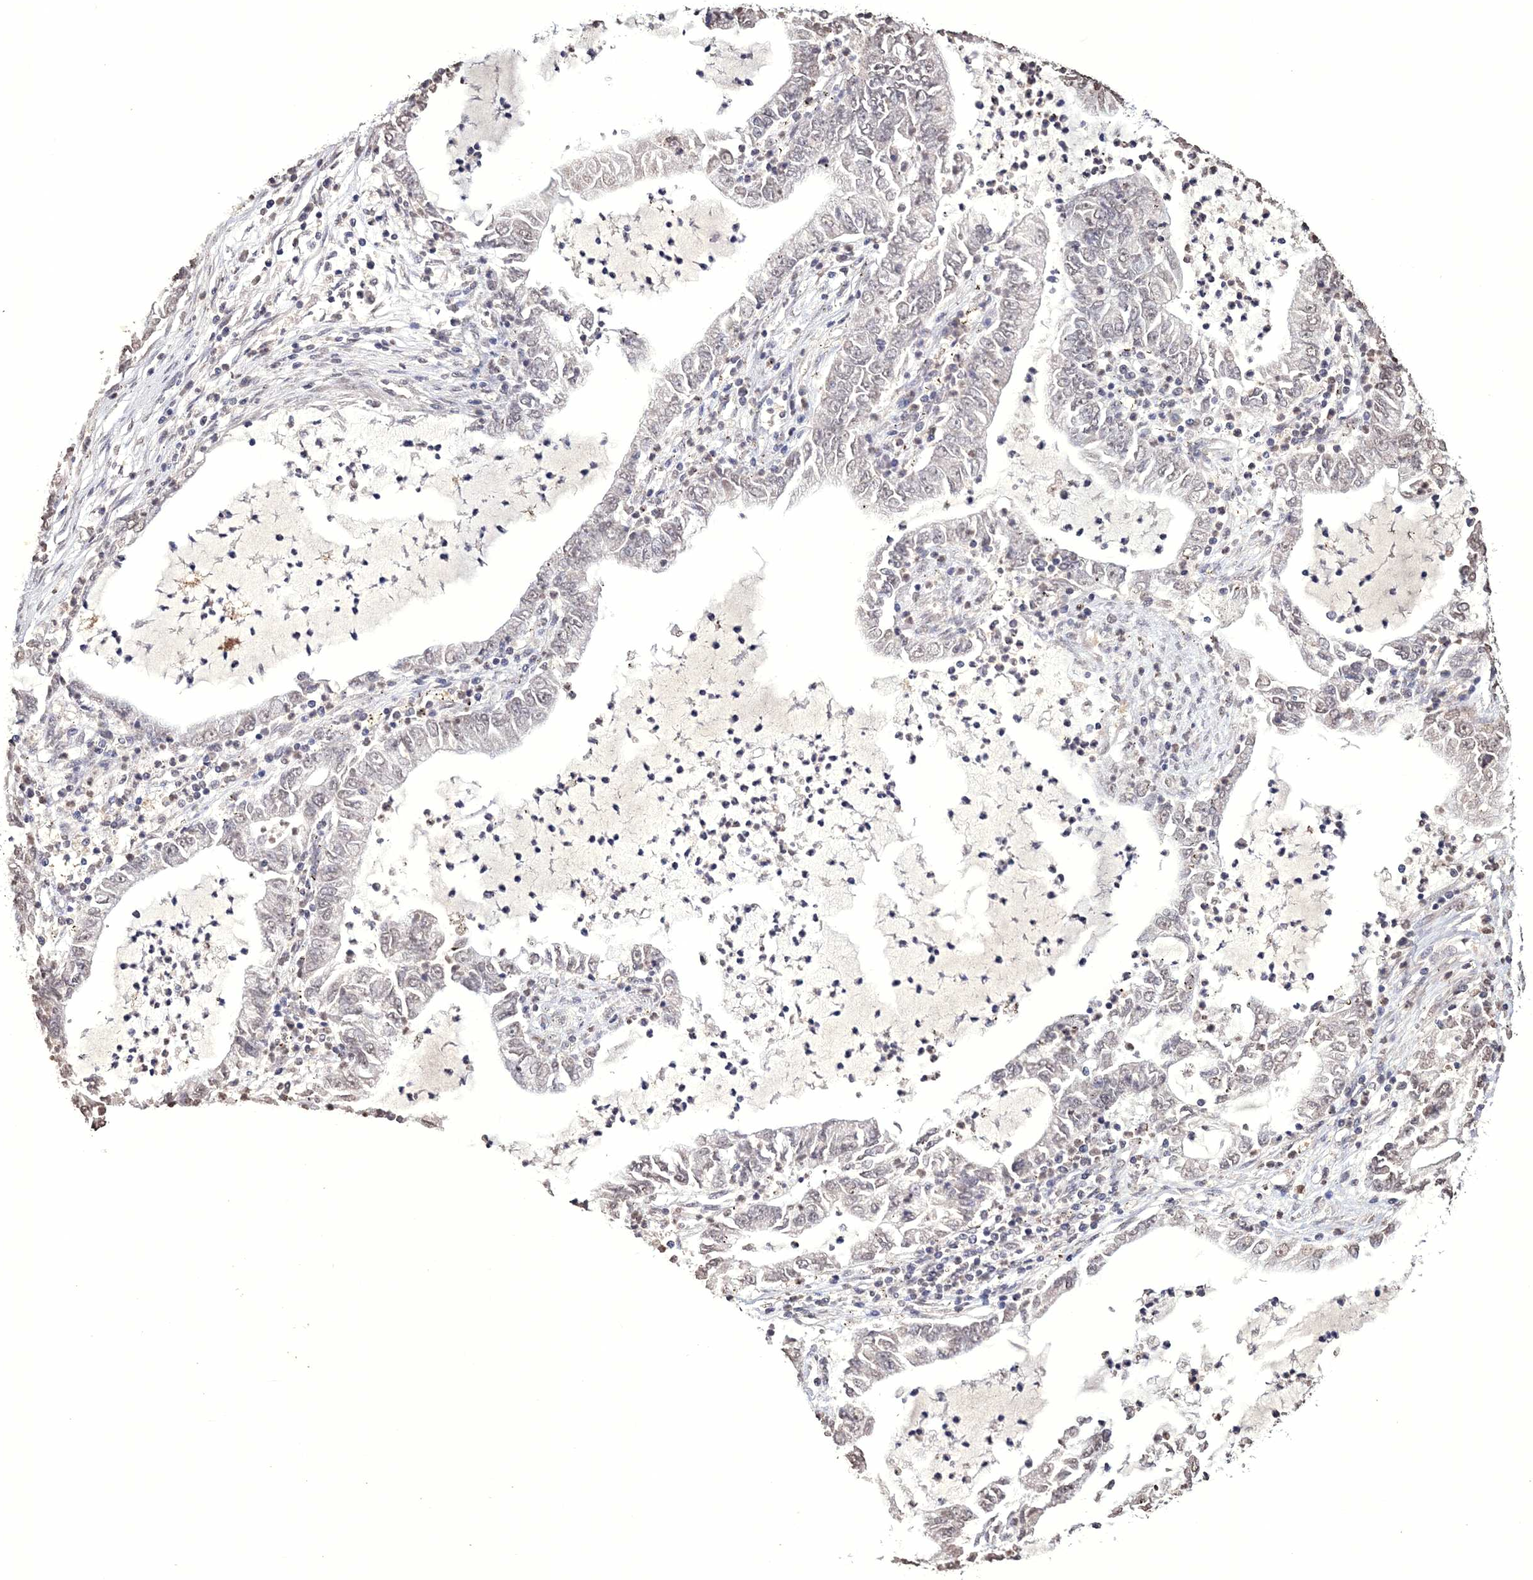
{"staining": {"intensity": "weak", "quantity": "25%-75%", "location": "nuclear"}, "tissue": "lung cancer", "cell_type": "Tumor cells", "image_type": "cancer", "snomed": [{"axis": "morphology", "description": "Adenocarcinoma, NOS"}, {"axis": "topography", "description": "Lung"}], "caption": "A photomicrograph showing weak nuclear expression in about 25%-75% of tumor cells in lung adenocarcinoma, as visualized by brown immunohistochemical staining.", "gene": "GPN1", "patient": {"sex": "female", "age": 51}}